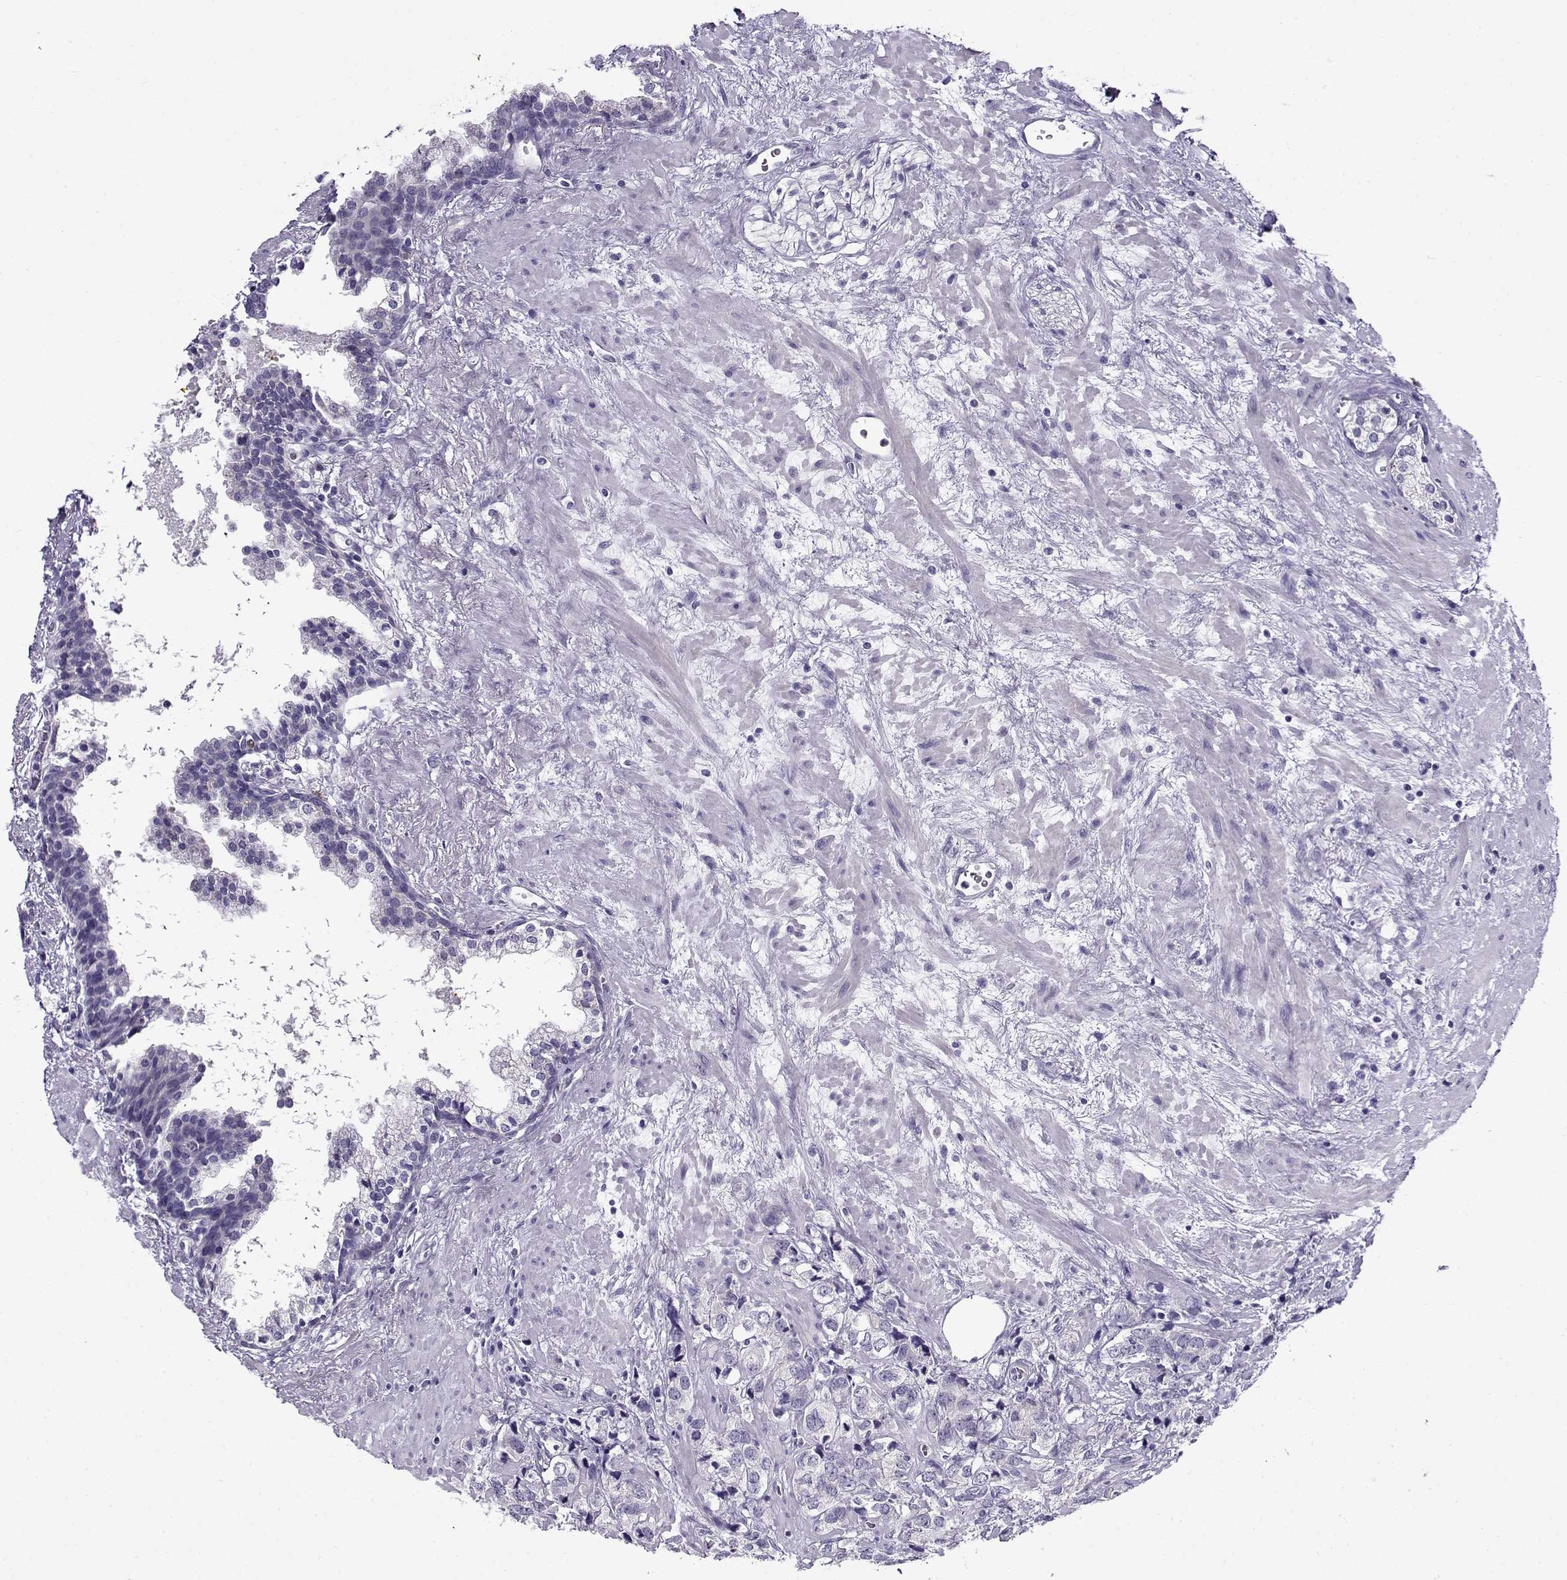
{"staining": {"intensity": "negative", "quantity": "none", "location": "none"}, "tissue": "prostate cancer", "cell_type": "Tumor cells", "image_type": "cancer", "snomed": [{"axis": "morphology", "description": "Adenocarcinoma, NOS"}, {"axis": "topography", "description": "Prostate and seminal vesicle, NOS"}], "caption": "Tumor cells show no significant staining in prostate adenocarcinoma.", "gene": "FEZF1", "patient": {"sex": "male", "age": 63}}